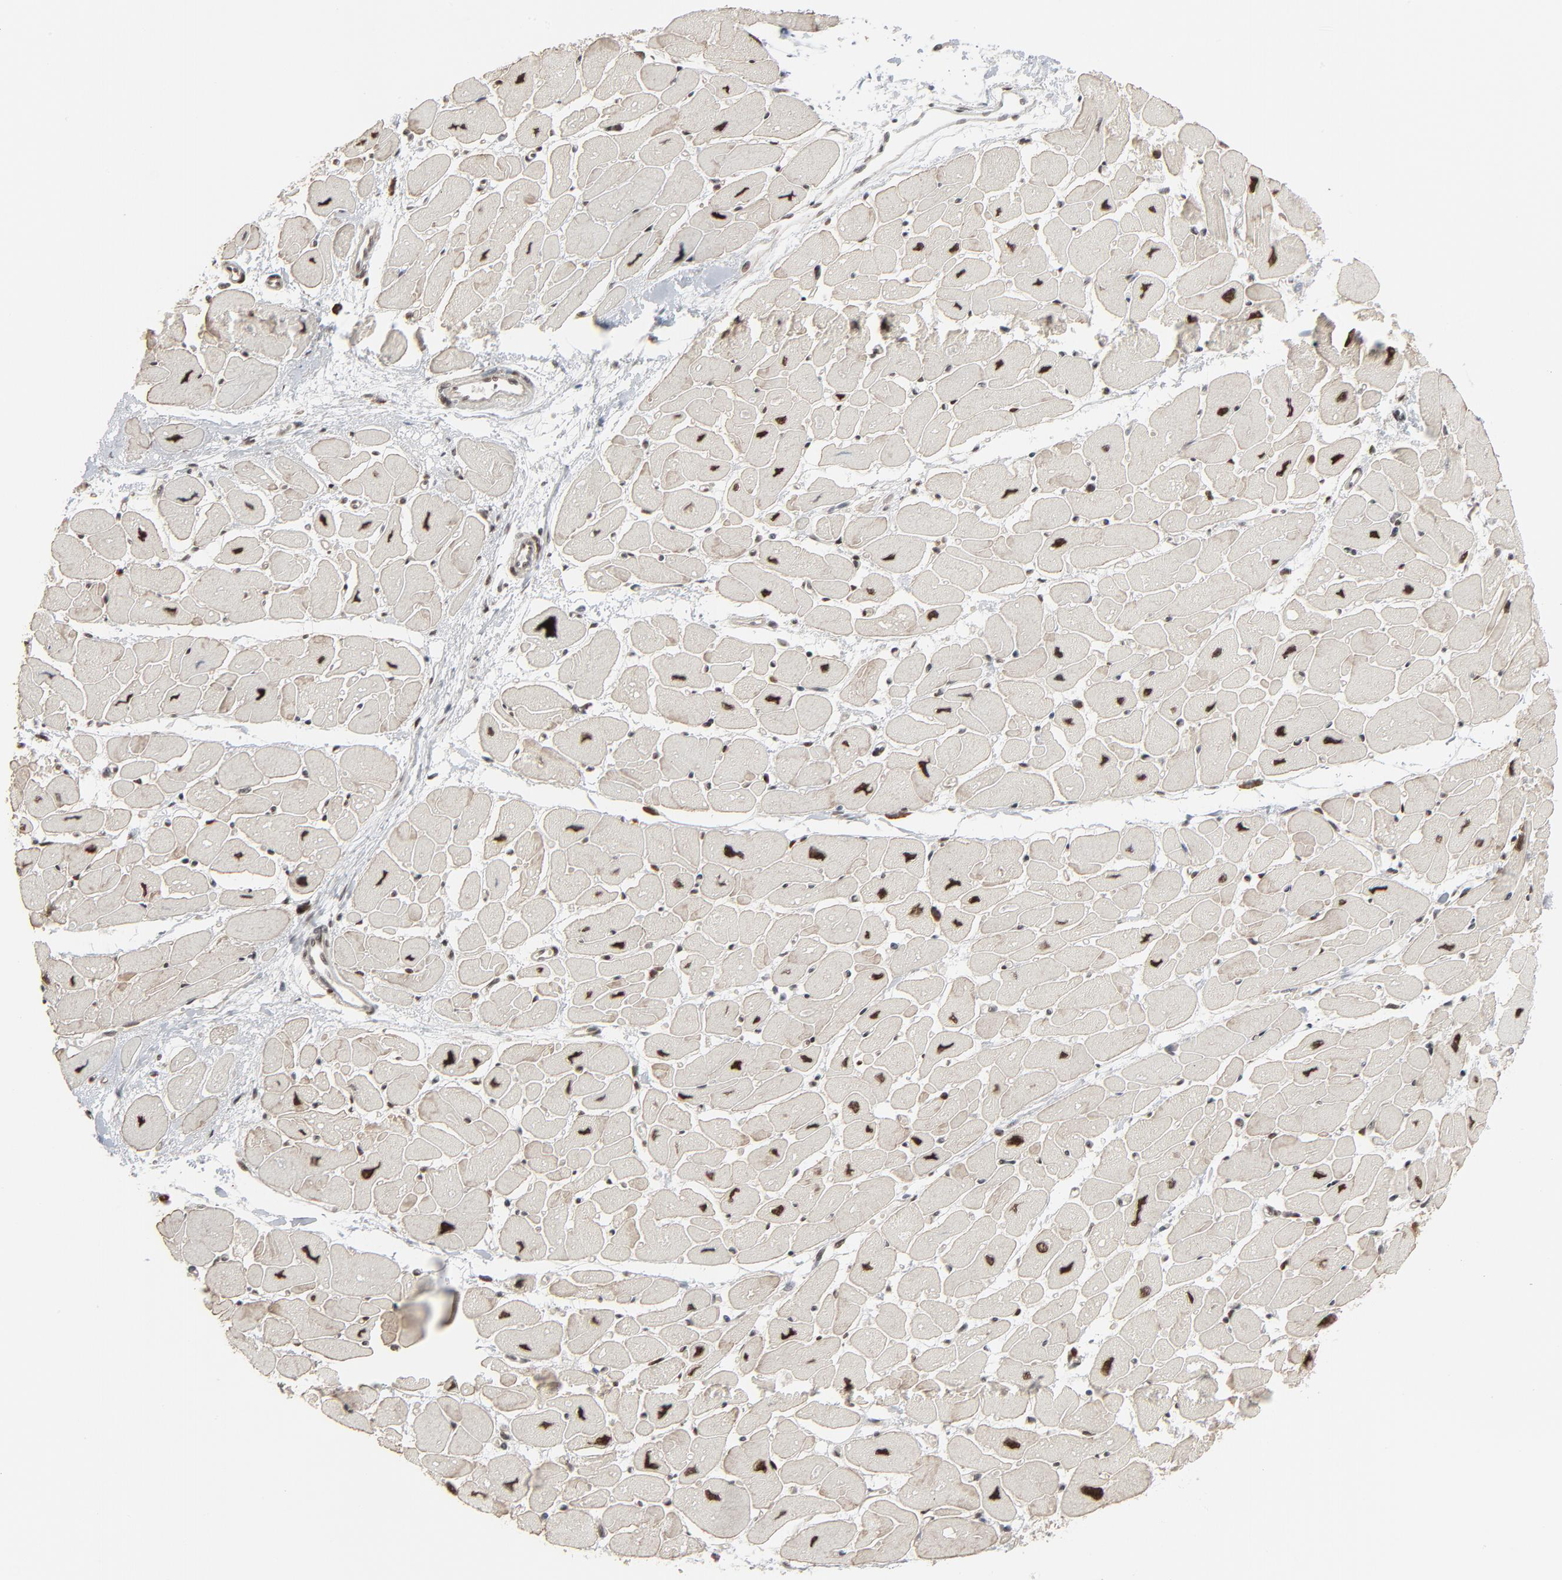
{"staining": {"intensity": "strong", "quantity": ">75%", "location": "nuclear"}, "tissue": "heart muscle", "cell_type": "Cardiomyocytes", "image_type": "normal", "snomed": [{"axis": "morphology", "description": "Normal tissue, NOS"}, {"axis": "topography", "description": "Heart"}], "caption": "Immunohistochemical staining of normal human heart muscle displays >75% levels of strong nuclear protein positivity in approximately >75% of cardiomyocytes. (DAB IHC, brown staining for protein, blue staining for nuclei).", "gene": "CUX1", "patient": {"sex": "female", "age": 54}}